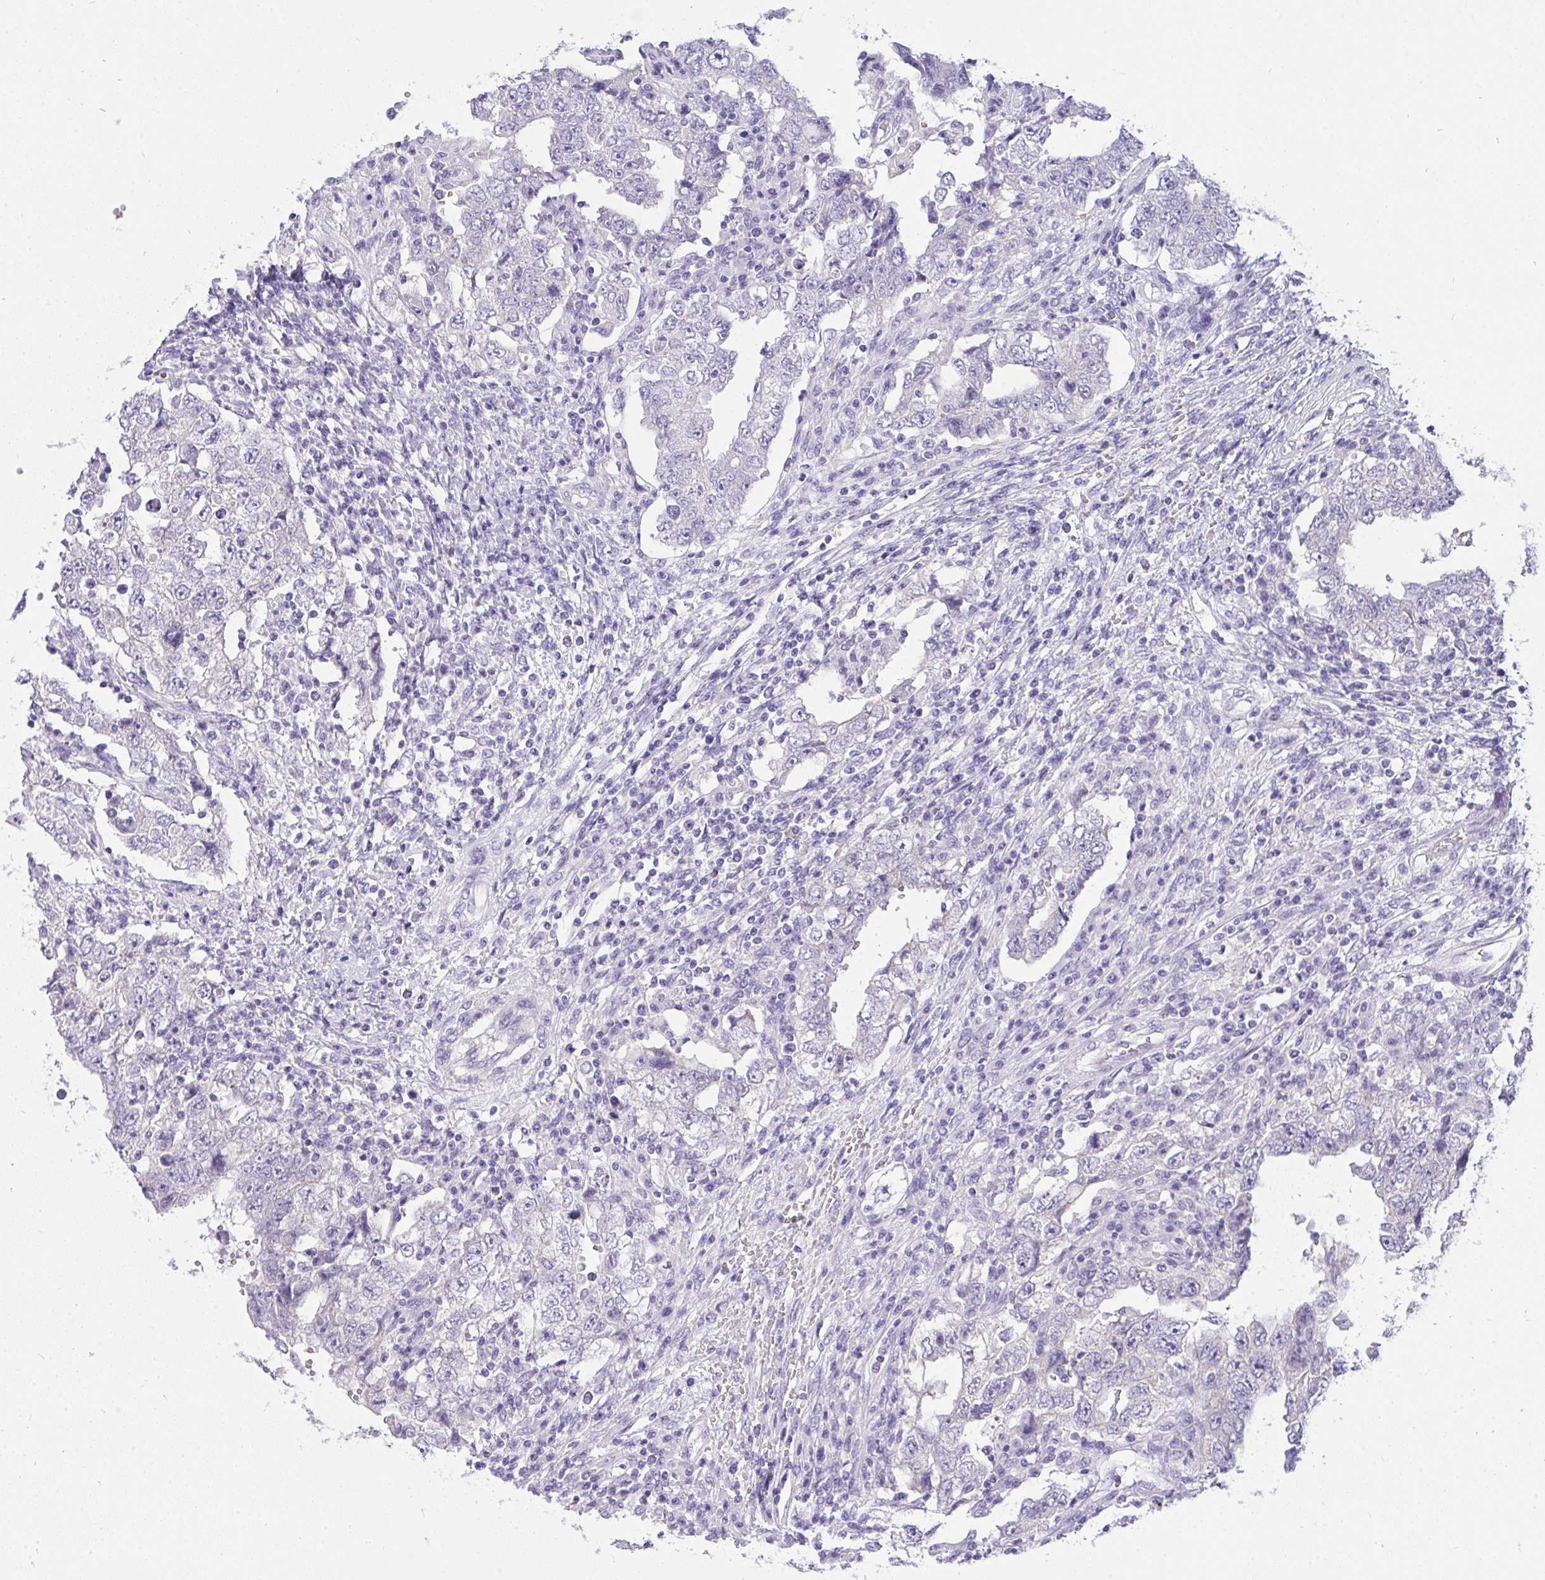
{"staining": {"intensity": "negative", "quantity": "none", "location": "none"}, "tissue": "testis cancer", "cell_type": "Tumor cells", "image_type": "cancer", "snomed": [{"axis": "morphology", "description": "Carcinoma, Embryonal, NOS"}, {"axis": "topography", "description": "Testis"}], "caption": "Immunohistochemistry (IHC) histopathology image of neoplastic tissue: human testis embryonal carcinoma stained with DAB reveals no significant protein staining in tumor cells.", "gene": "VGLL3", "patient": {"sex": "male", "age": 26}}